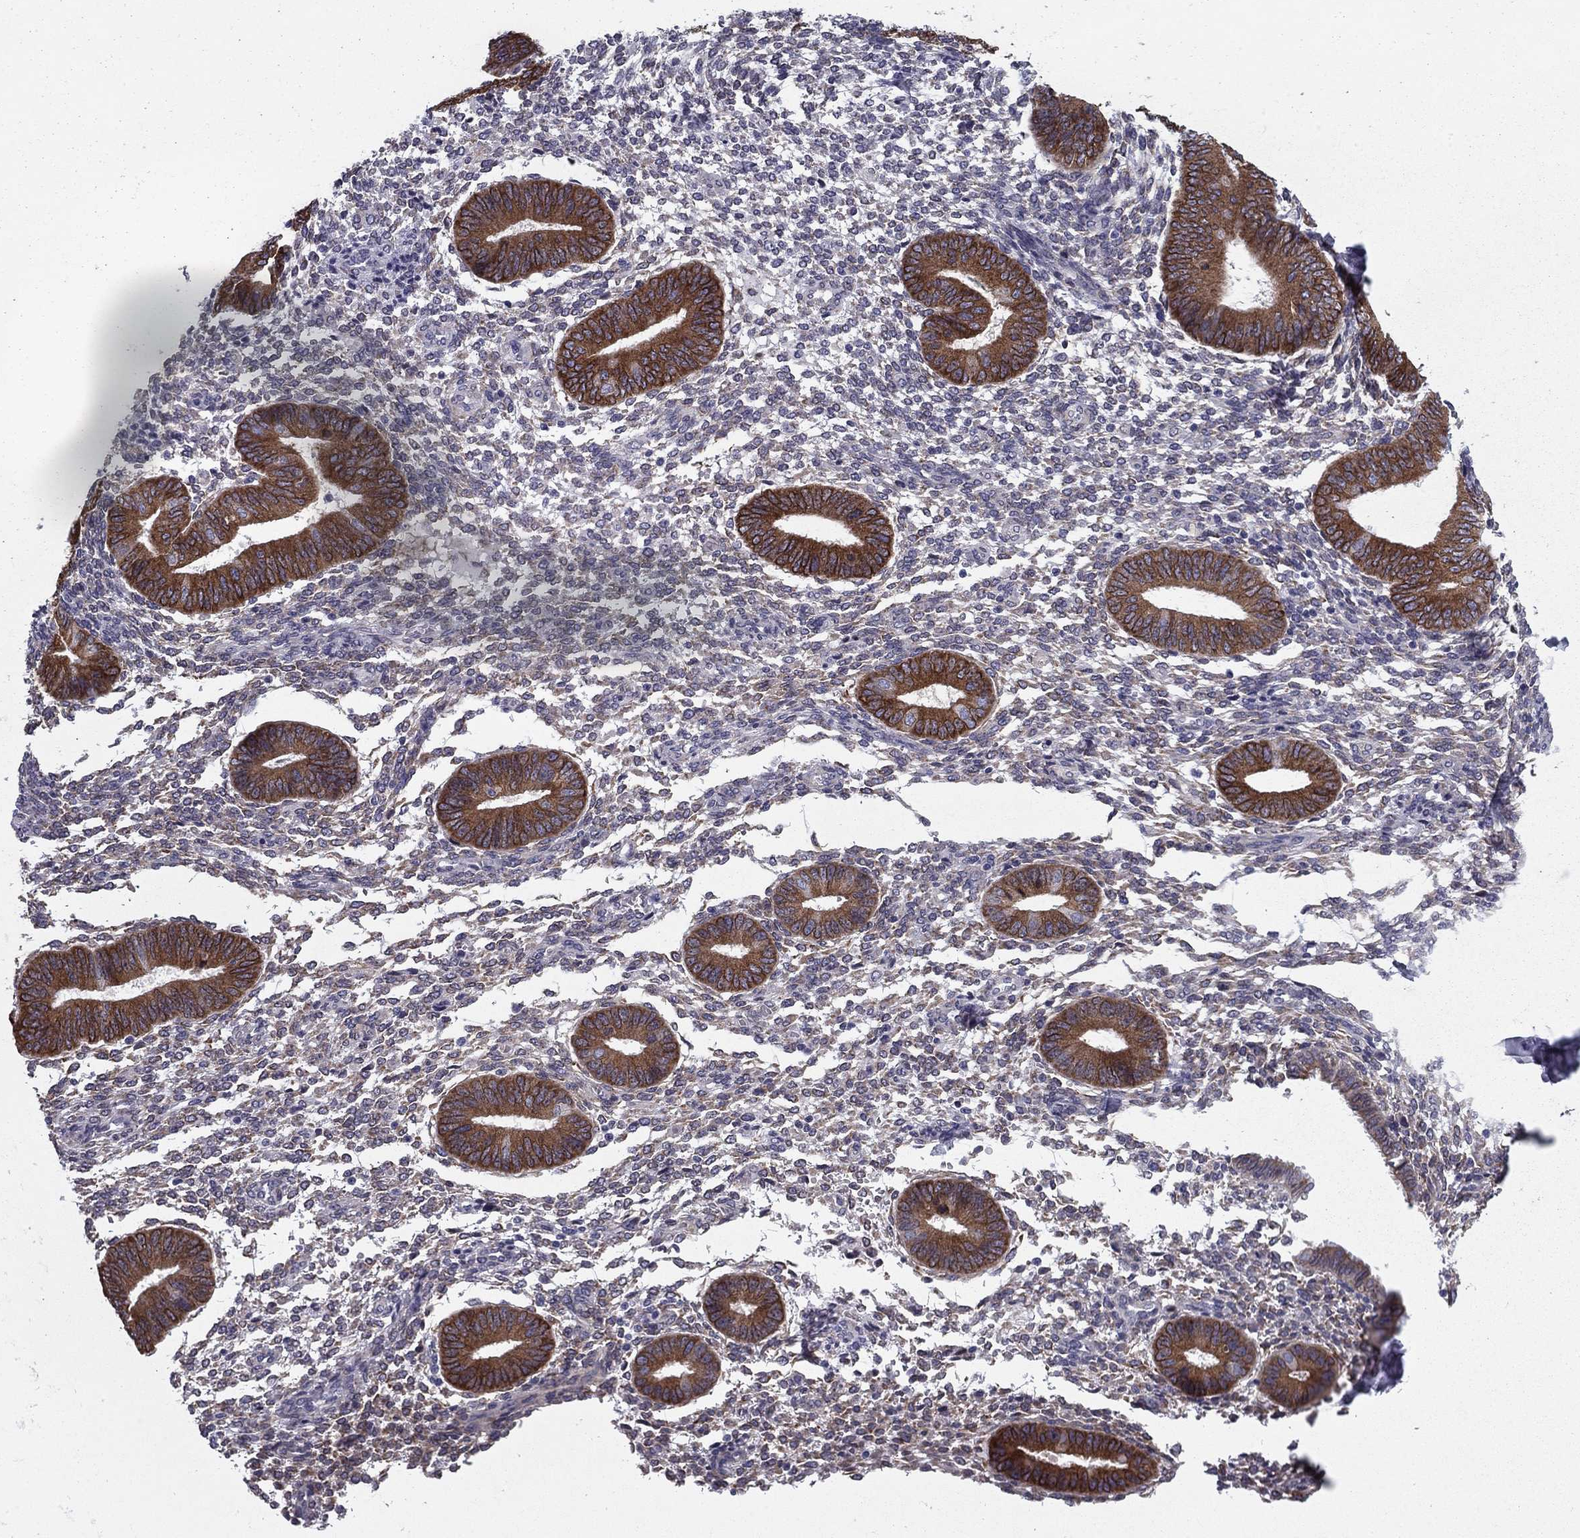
{"staining": {"intensity": "negative", "quantity": "none", "location": "none"}, "tissue": "endometrium", "cell_type": "Cells in endometrial stroma", "image_type": "normal", "snomed": [{"axis": "morphology", "description": "Normal tissue, NOS"}, {"axis": "topography", "description": "Endometrium"}], "caption": "High power microscopy micrograph of an immunohistochemistry photomicrograph of unremarkable endometrium, revealing no significant positivity in cells in endometrial stroma.", "gene": "TMED3", "patient": {"sex": "female", "age": 47}}